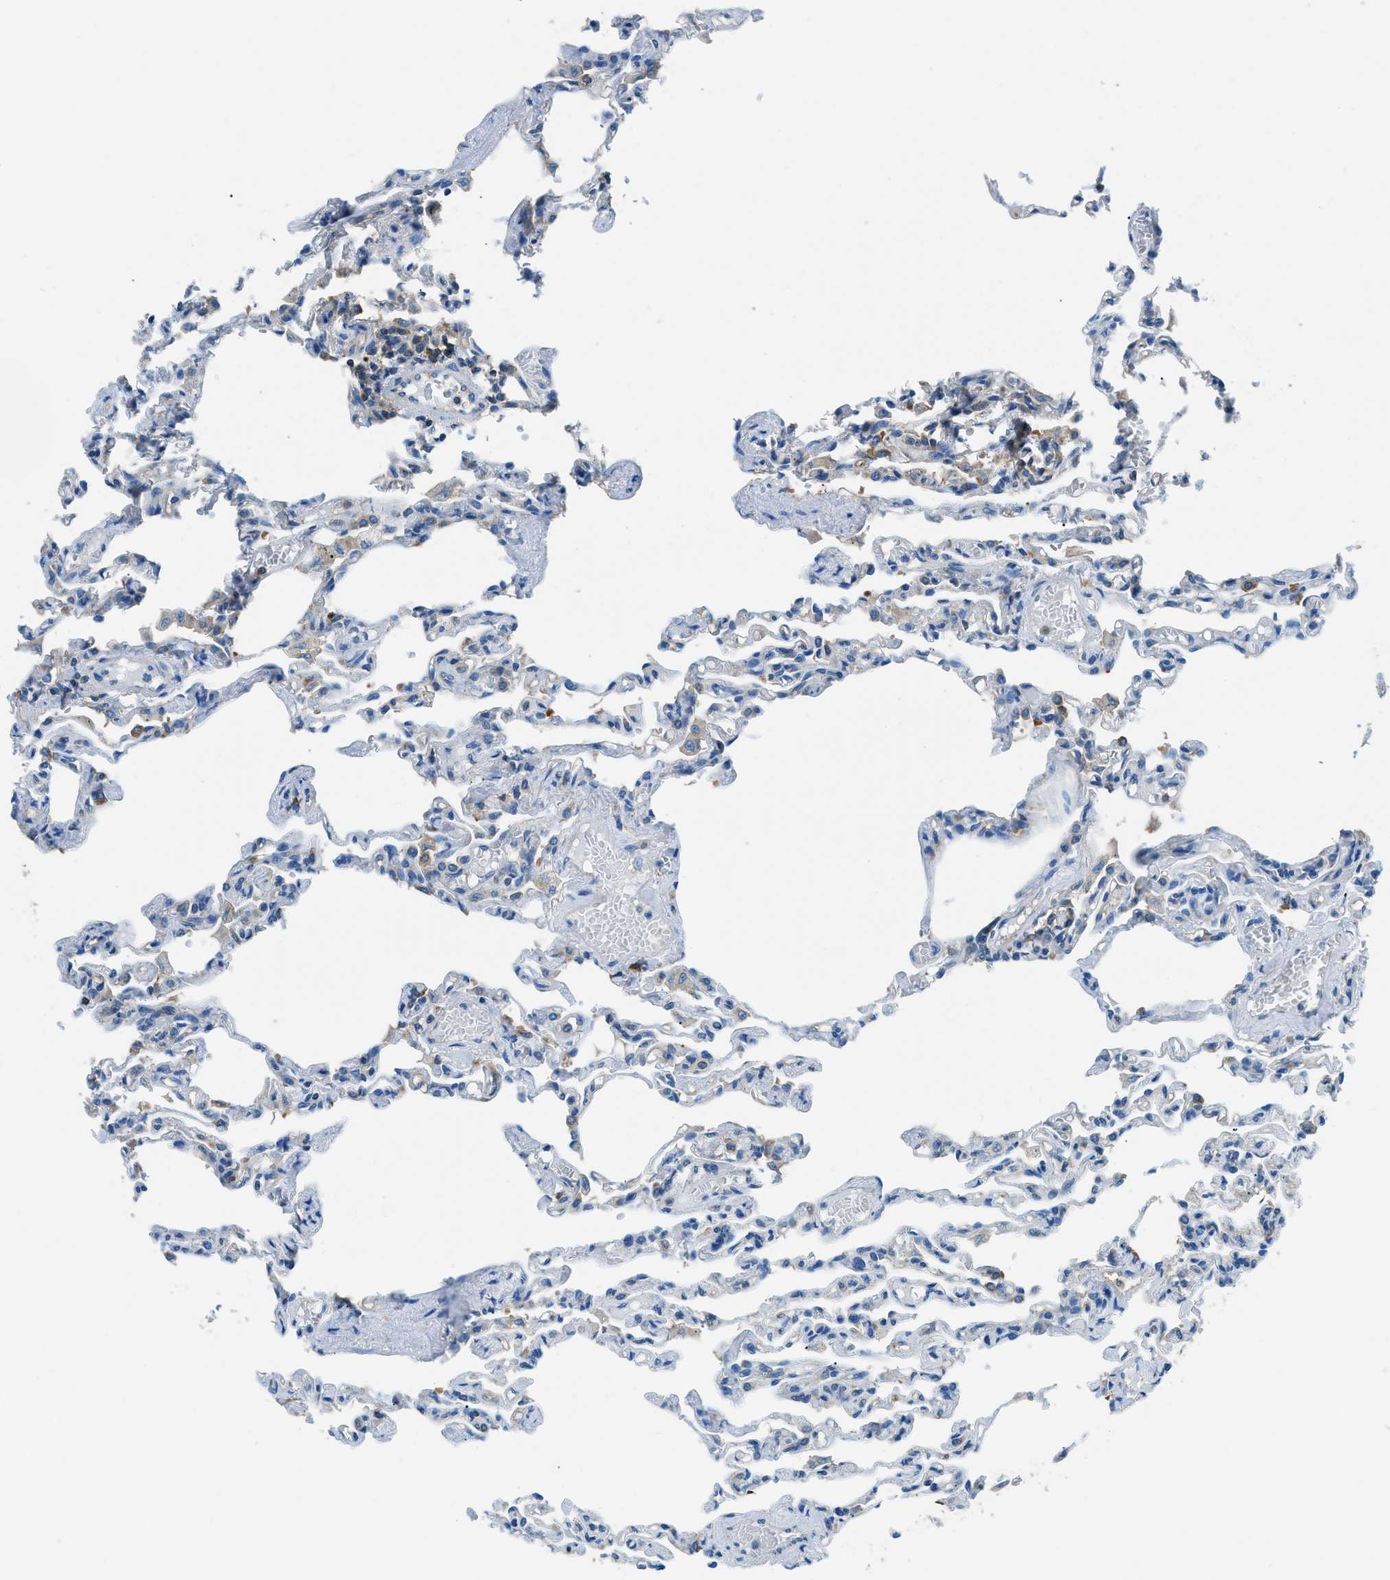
{"staining": {"intensity": "negative", "quantity": "none", "location": "none"}, "tissue": "lung", "cell_type": "Alveolar cells", "image_type": "normal", "snomed": [{"axis": "morphology", "description": "Normal tissue, NOS"}, {"axis": "topography", "description": "Lung"}], "caption": "High power microscopy image of an immunohistochemistry image of normal lung, revealing no significant expression in alveolar cells.", "gene": "SARS1", "patient": {"sex": "male", "age": 21}}